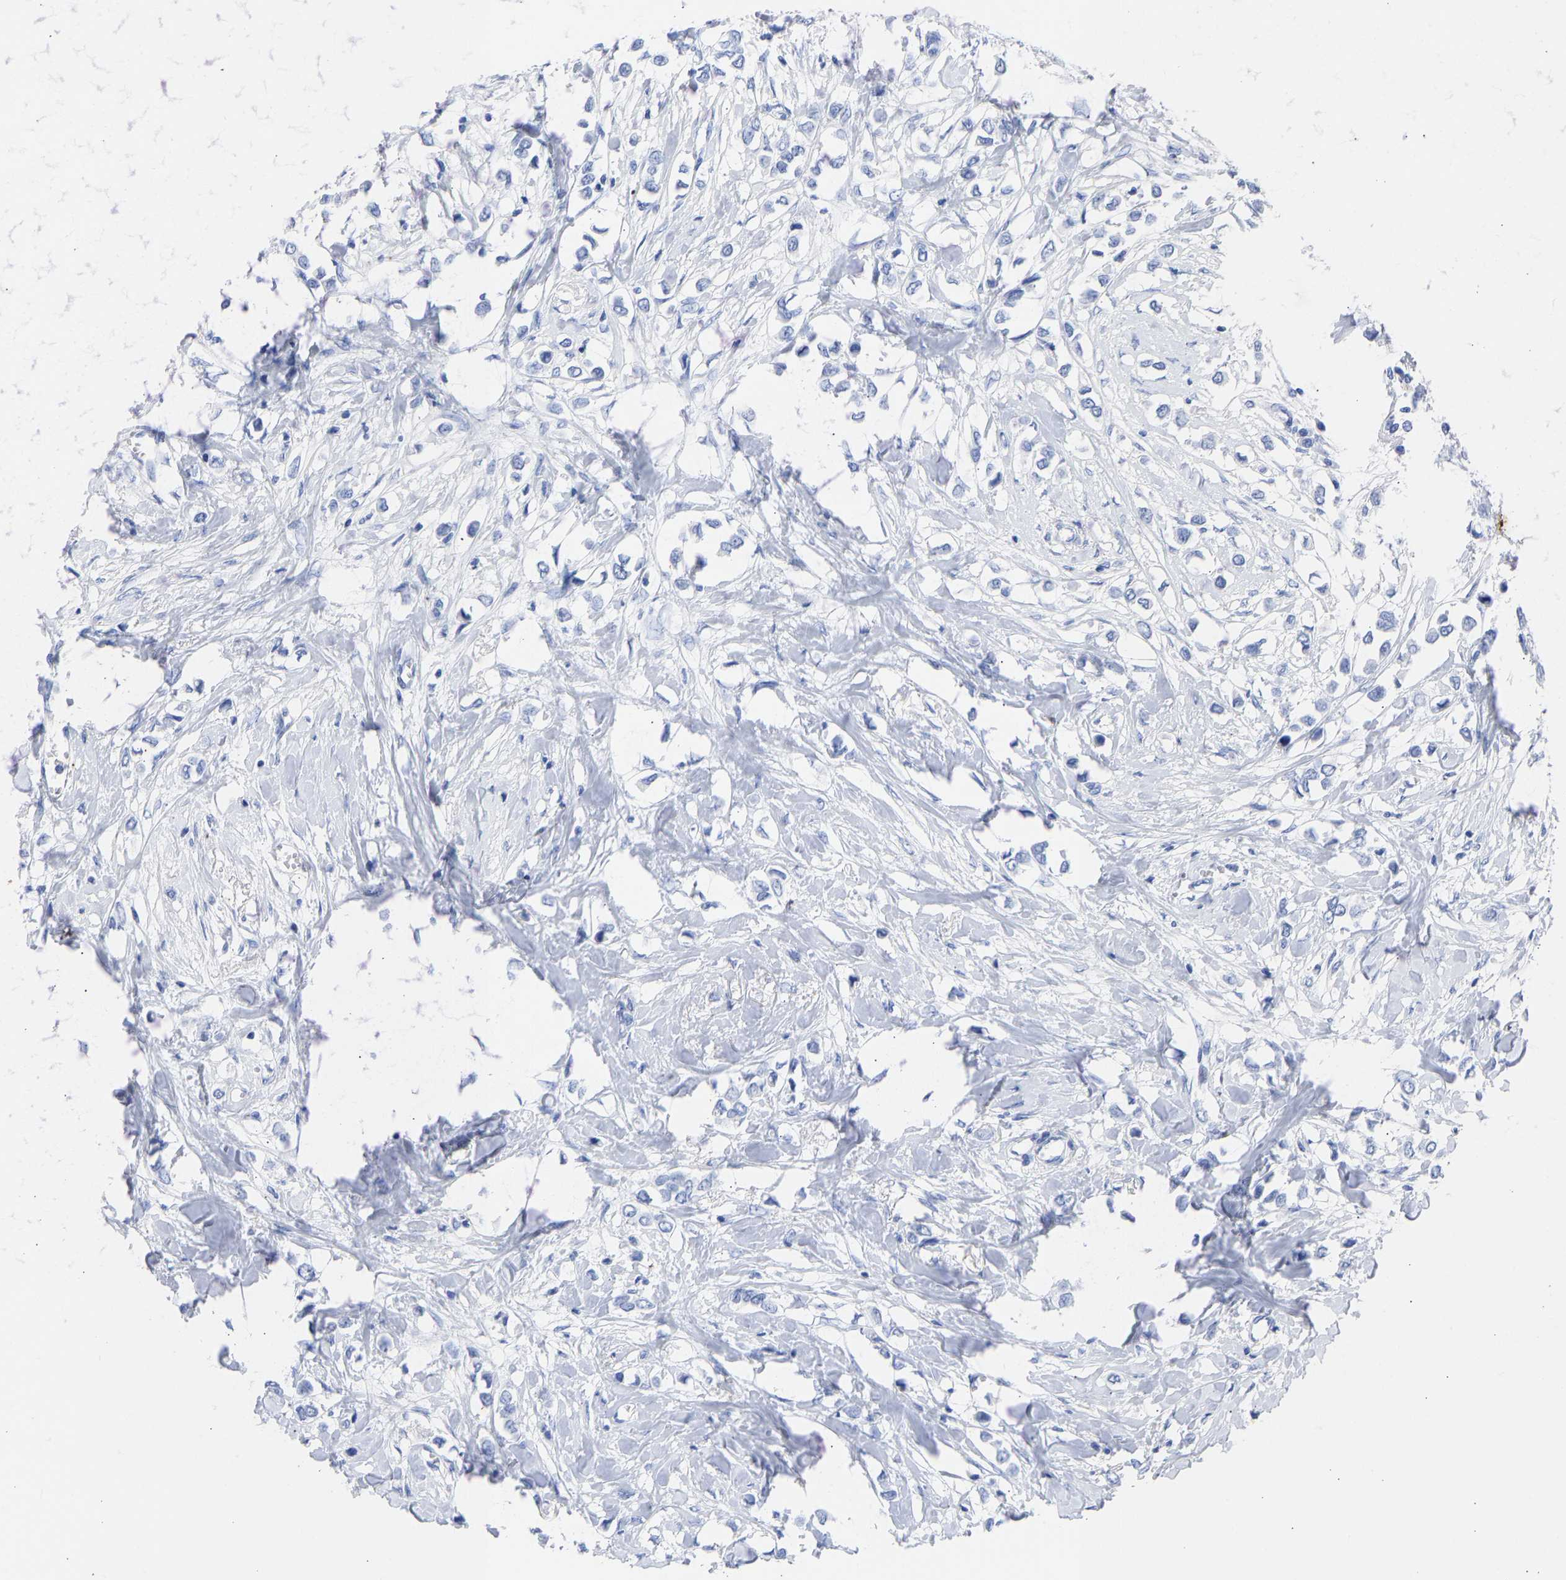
{"staining": {"intensity": "negative", "quantity": "none", "location": "none"}, "tissue": "breast cancer", "cell_type": "Tumor cells", "image_type": "cancer", "snomed": [{"axis": "morphology", "description": "Lobular carcinoma"}, {"axis": "topography", "description": "Breast"}], "caption": "Tumor cells are negative for brown protein staining in breast cancer. (Immunohistochemistry, brightfield microscopy, high magnification).", "gene": "KRT1", "patient": {"sex": "female", "age": 51}}